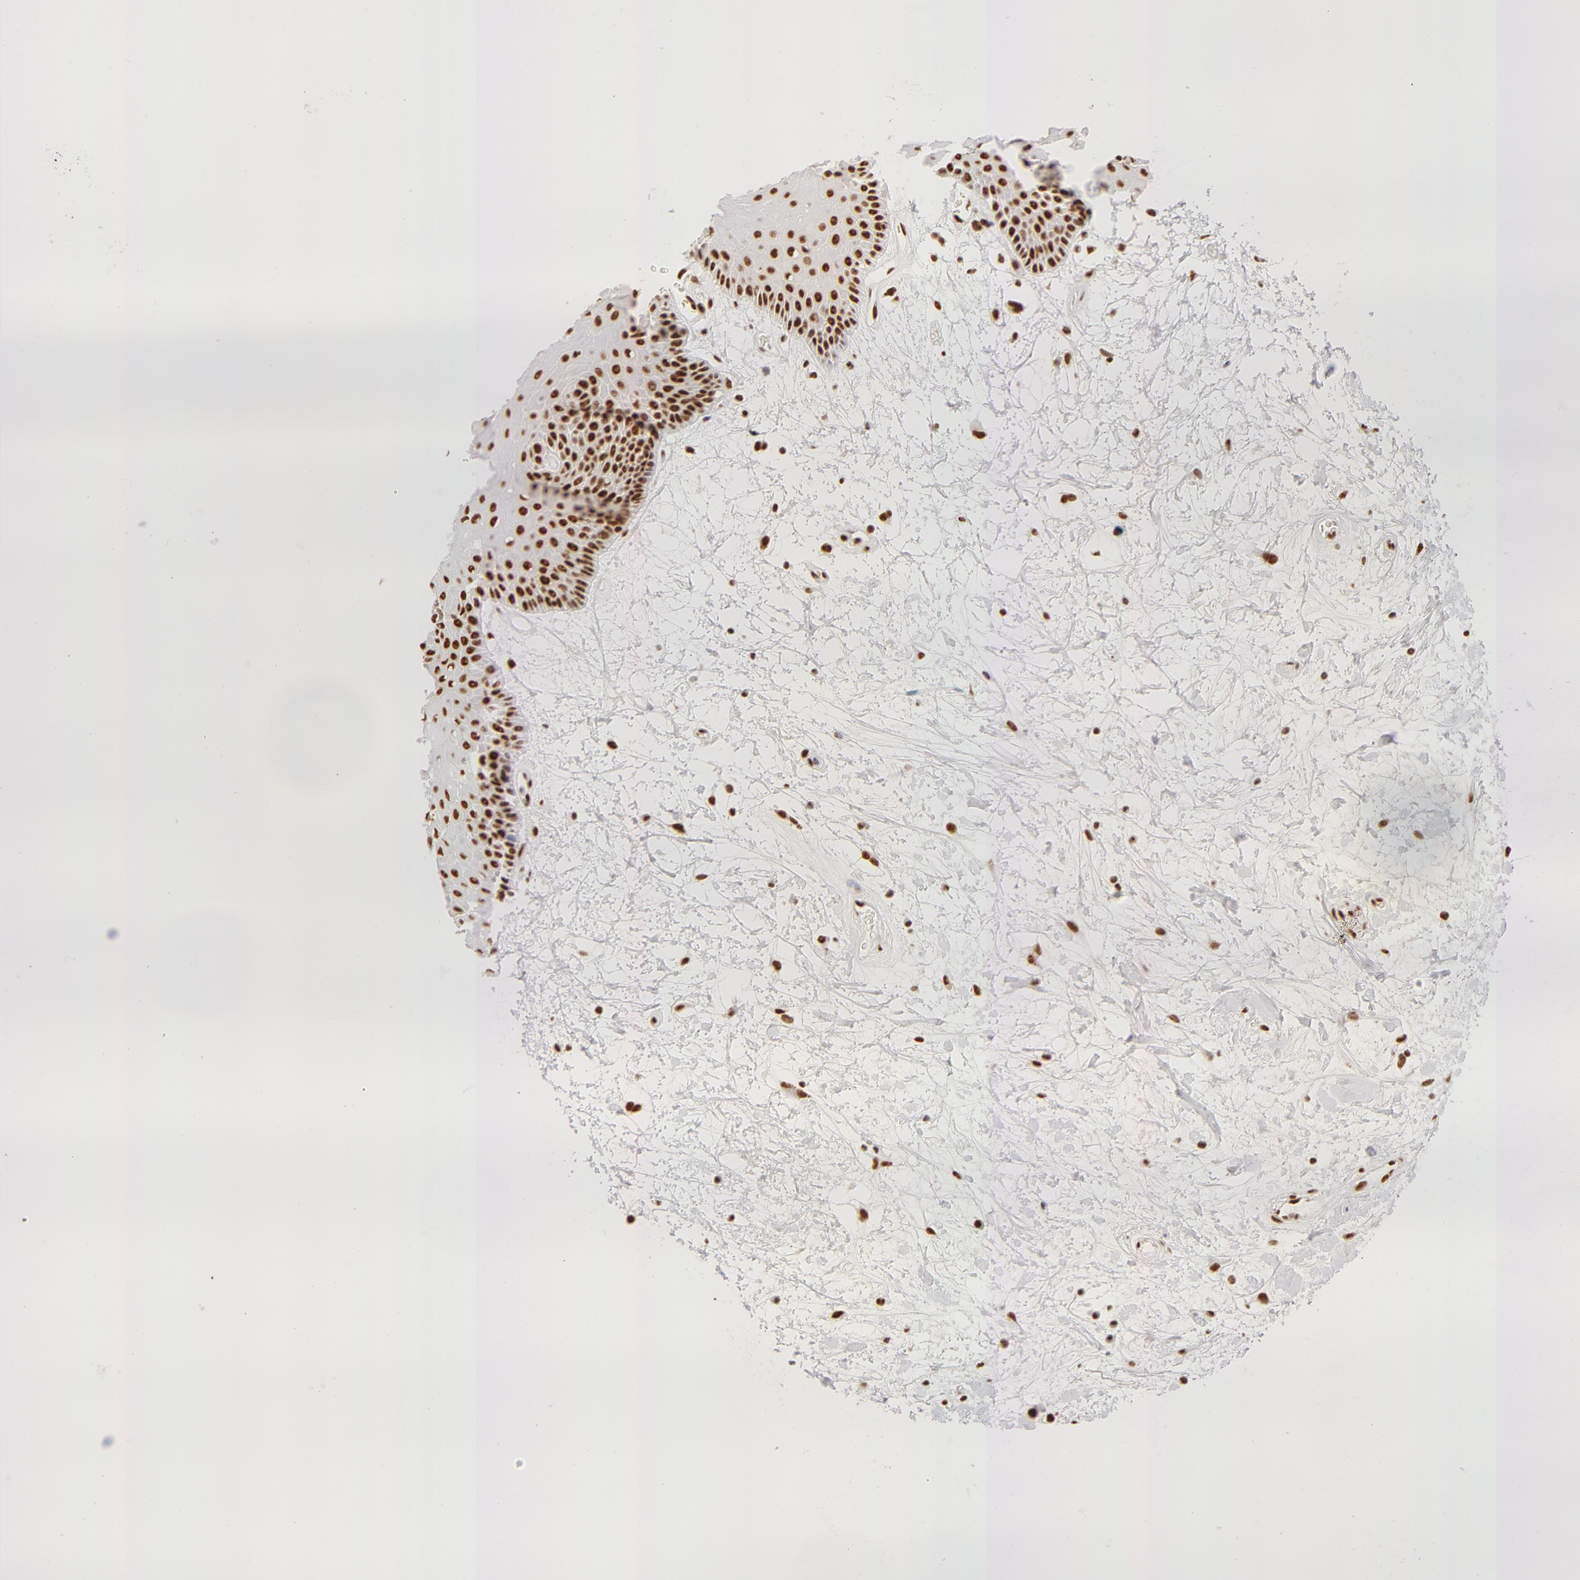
{"staining": {"intensity": "strong", "quantity": ">75%", "location": "nuclear"}, "tissue": "oral mucosa", "cell_type": "Squamous epithelial cells", "image_type": "normal", "snomed": [{"axis": "morphology", "description": "Normal tissue, NOS"}, {"axis": "topography", "description": "Oral tissue"}], "caption": "Brown immunohistochemical staining in unremarkable human oral mucosa displays strong nuclear staining in approximately >75% of squamous epithelial cells. Immunohistochemistry (ihc) stains the protein of interest in brown and the nuclei are stained blue.", "gene": "RBM39", "patient": {"sex": "female", "age": 79}}